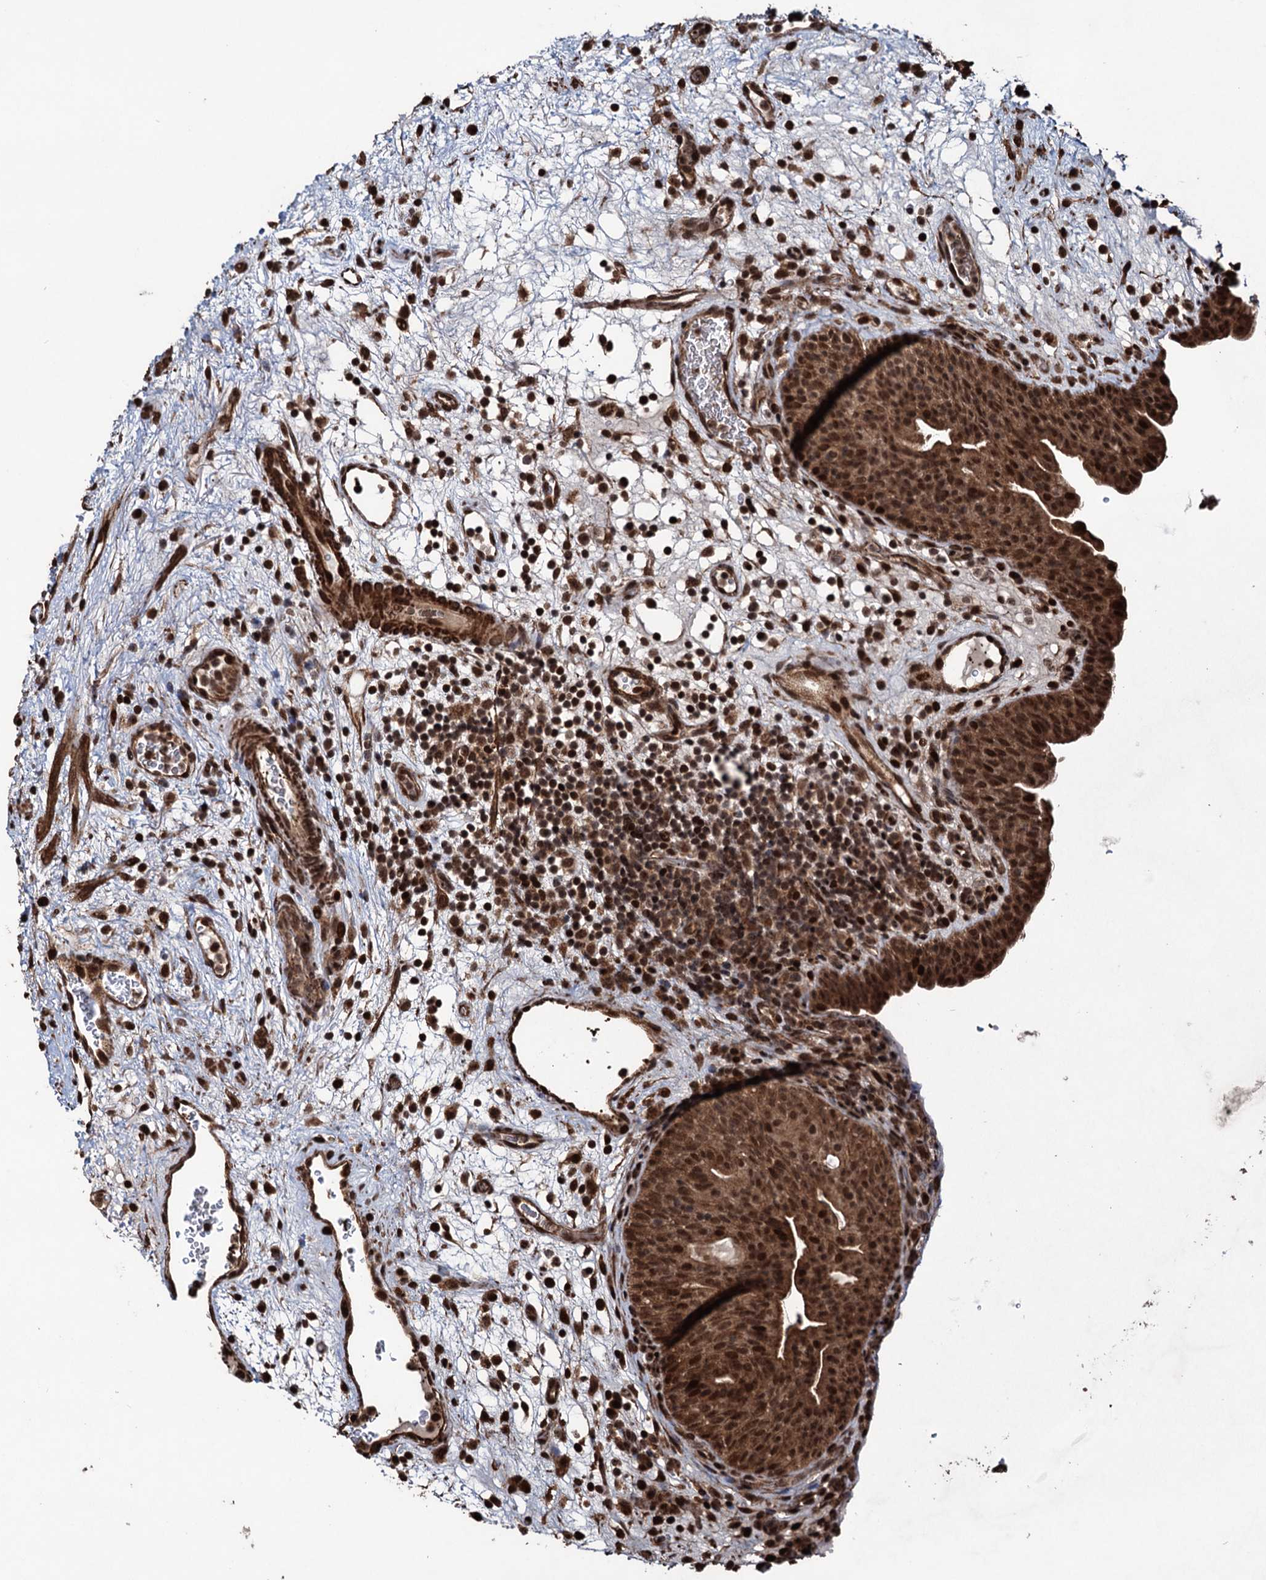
{"staining": {"intensity": "strong", "quantity": ">75%", "location": "cytoplasmic/membranous,nuclear"}, "tissue": "urinary bladder", "cell_type": "Urothelial cells", "image_type": "normal", "snomed": [{"axis": "morphology", "description": "Normal tissue, NOS"}, {"axis": "topography", "description": "Urinary bladder"}], "caption": "Protein staining of normal urinary bladder demonstrates strong cytoplasmic/membranous,nuclear staining in approximately >75% of urothelial cells. Immunohistochemistry stains the protein in brown and the nuclei are stained blue.", "gene": "EYA4", "patient": {"sex": "male", "age": 71}}